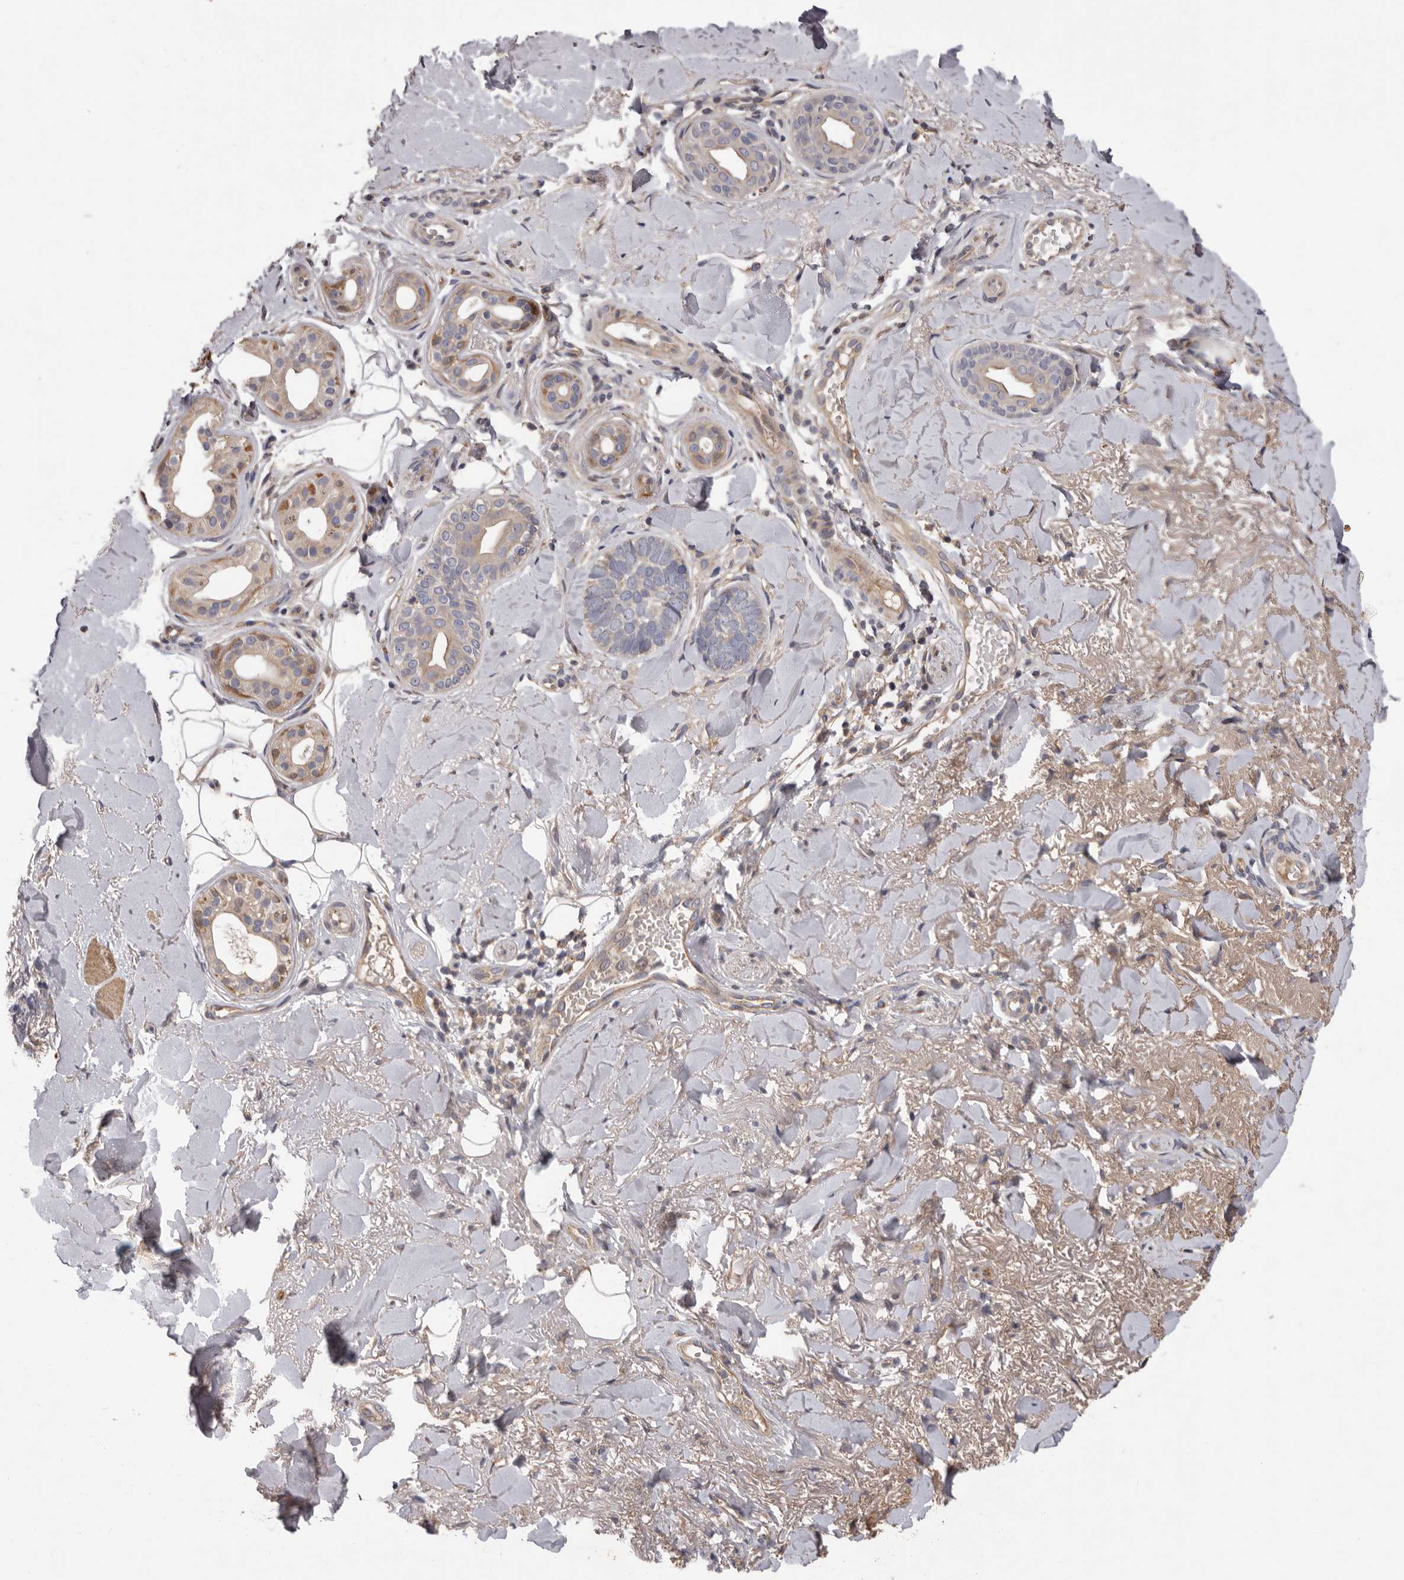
{"staining": {"intensity": "negative", "quantity": "none", "location": "none"}, "tissue": "skin cancer", "cell_type": "Tumor cells", "image_type": "cancer", "snomed": [{"axis": "morphology", "description": "Basal cell carcinoma"}, {"axis": "topography", "description": "Skin"}], "caption": "Image shows no protein positivity in tumor cells of skin cancer tissue.", "gene": "PRKD1", "patient": {"sex": "female", "age": 82}}